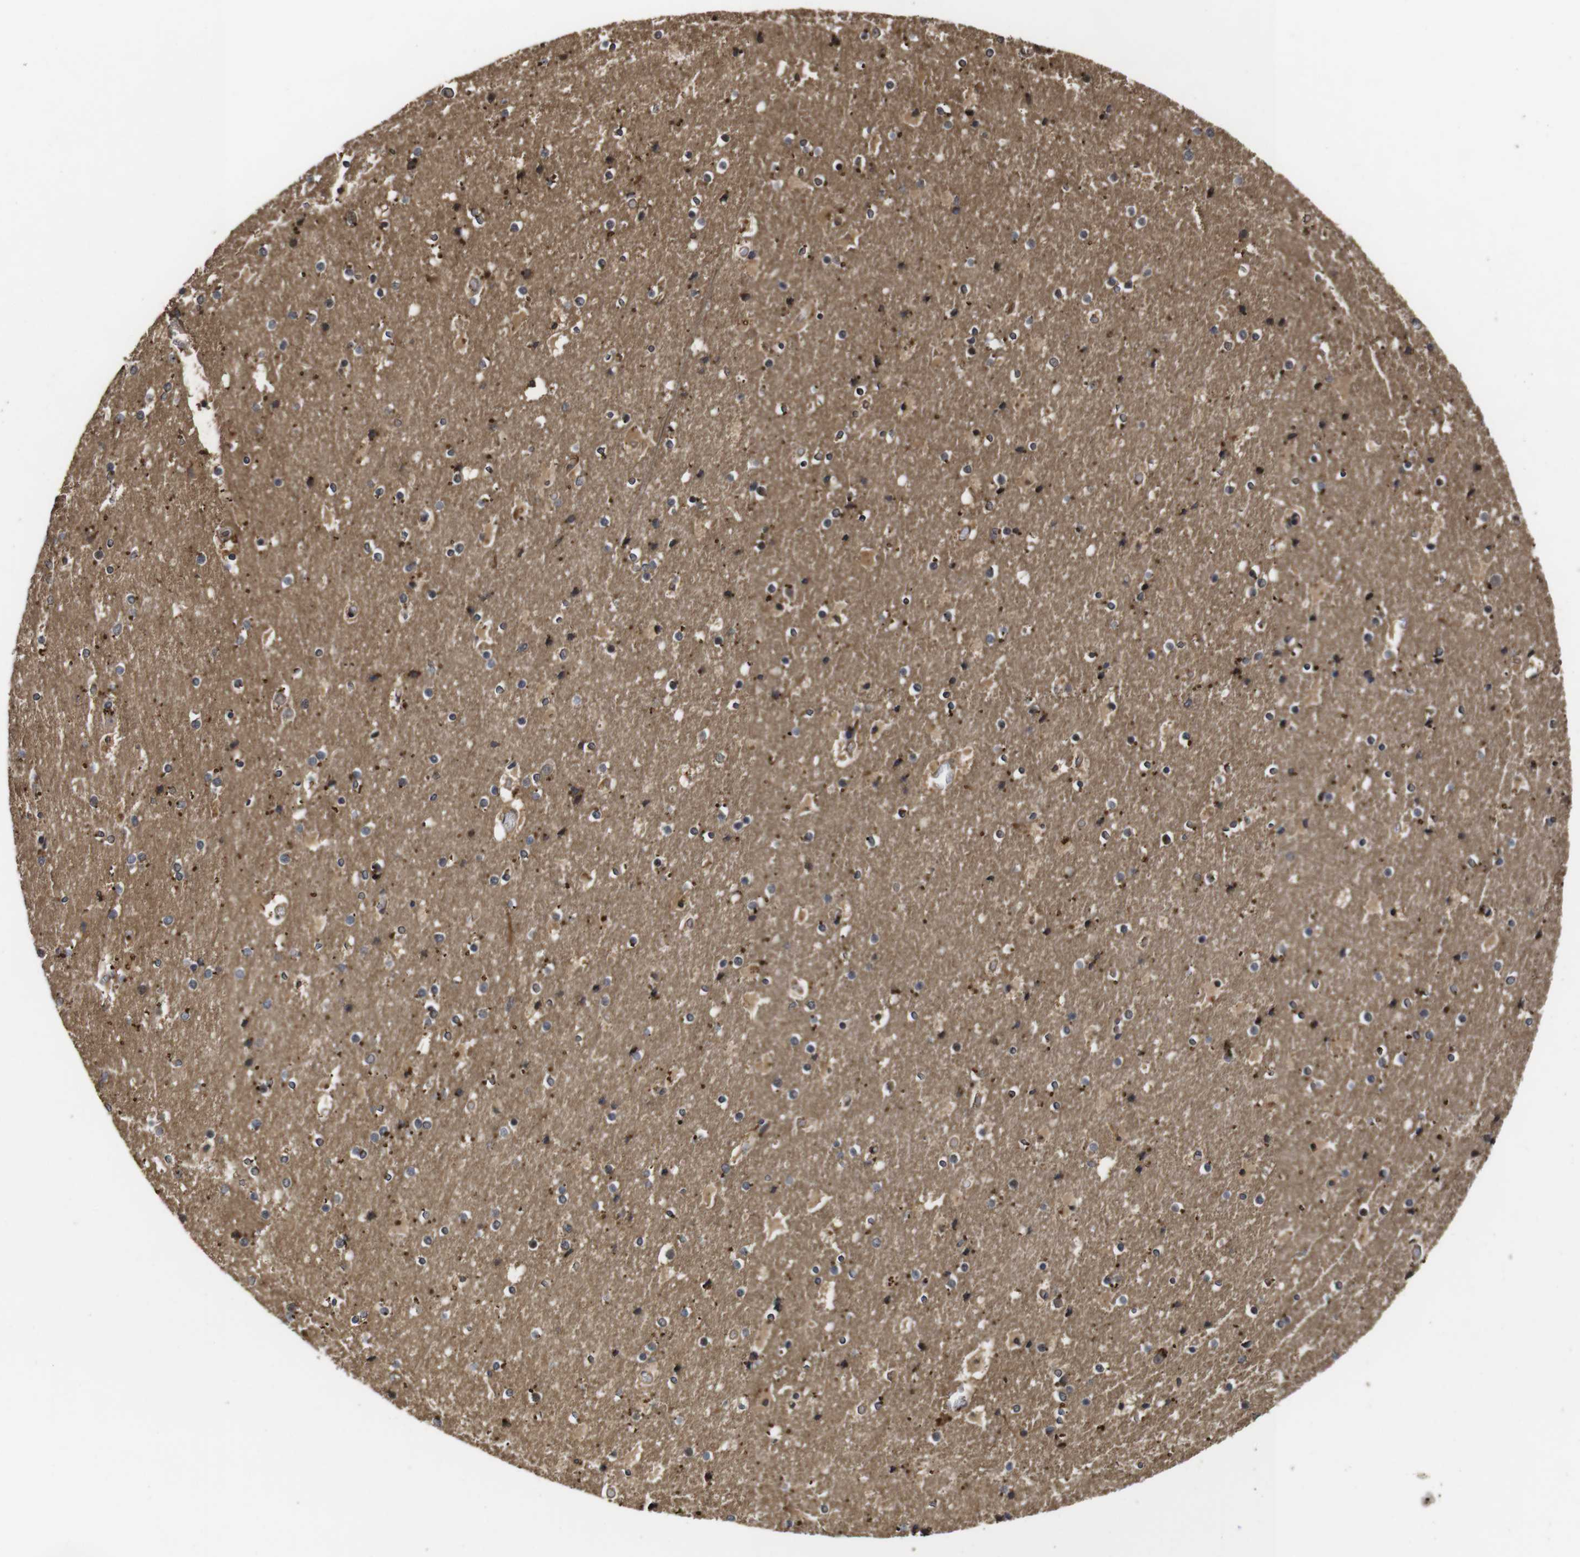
{"staining": {"intensity": "moderate", "quantity": ">75%", "location": "cytoplasmic/membranous"}, "tissue": "cerebral cortex", "cell_type": "Endothelial cells", "image_type": "normal", "snomed": [{"axis": "morphology", "description": "Normal tissue, NOS"}, {"axis": "topography", "description": "Cerebral cortex"}], "caption": "About >75% of endothelial cells in unremarkable cerebral cortex reveal moderate cytoplasmic/membranous protein positivity as visualized by brown immunohistochemical staining.", "gene": "PTPN14", "patient": {"sex": "male", "age": 57}}